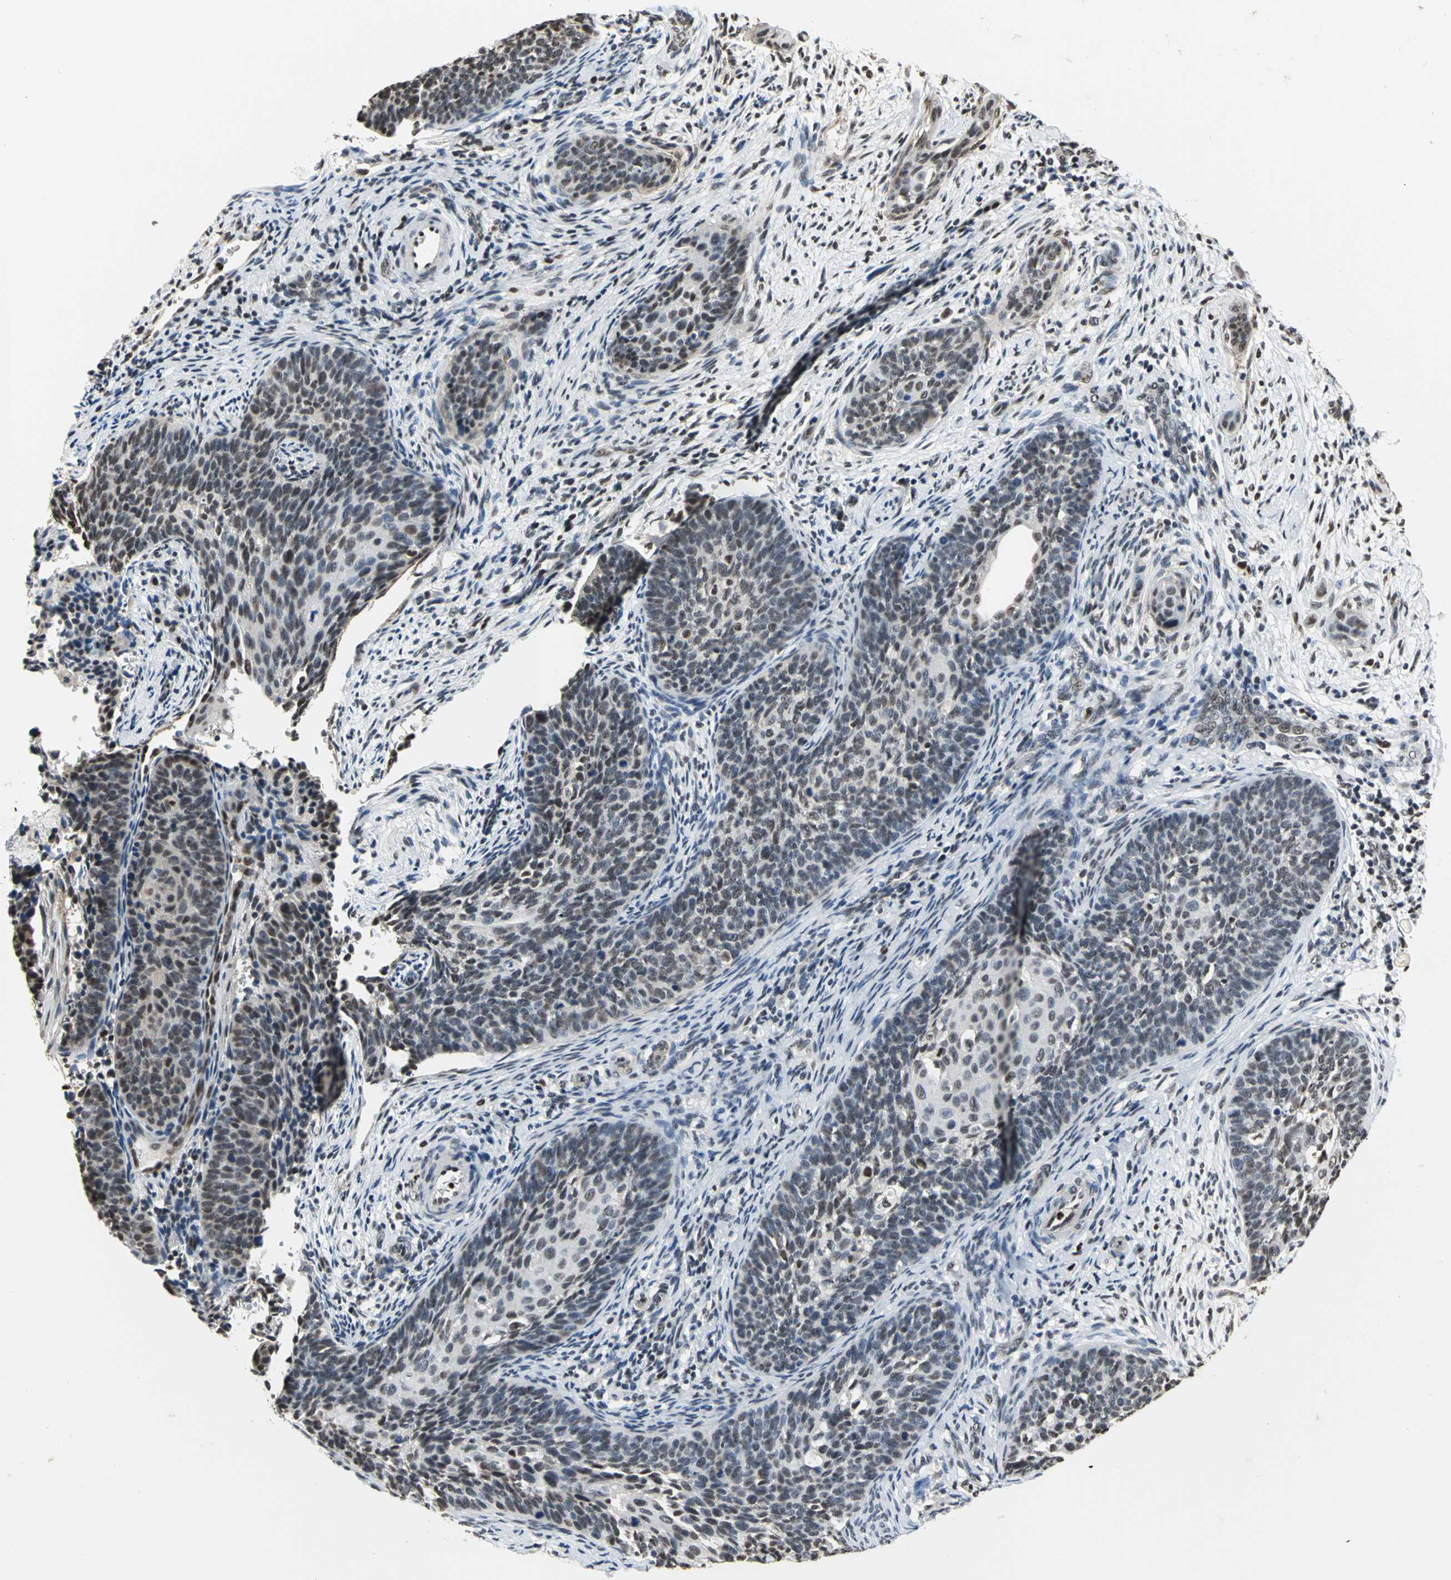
{"staining": {"intensity": "moderate", "quantity": ">75%", "location": "nuclear"}, "tissue": "cervical cancer", "cell_type": "Tumor cells", "image_type": "cancer", "snomed": [{"axis": "morphology", "description": "Squamous cell carcinoma, NOS"}, {"axis": "topography", "description": "Cervix"}], "caption": "DAB (3,3'-diaminobenzidine) immunohistochemical staining of human cervical squamous cell carcinoma demonstrates moderate nuclear protein expression in about >75% of tumor cells.", "gene": "CCDC88C", "patient": {"sex": "female", "age": 33}}